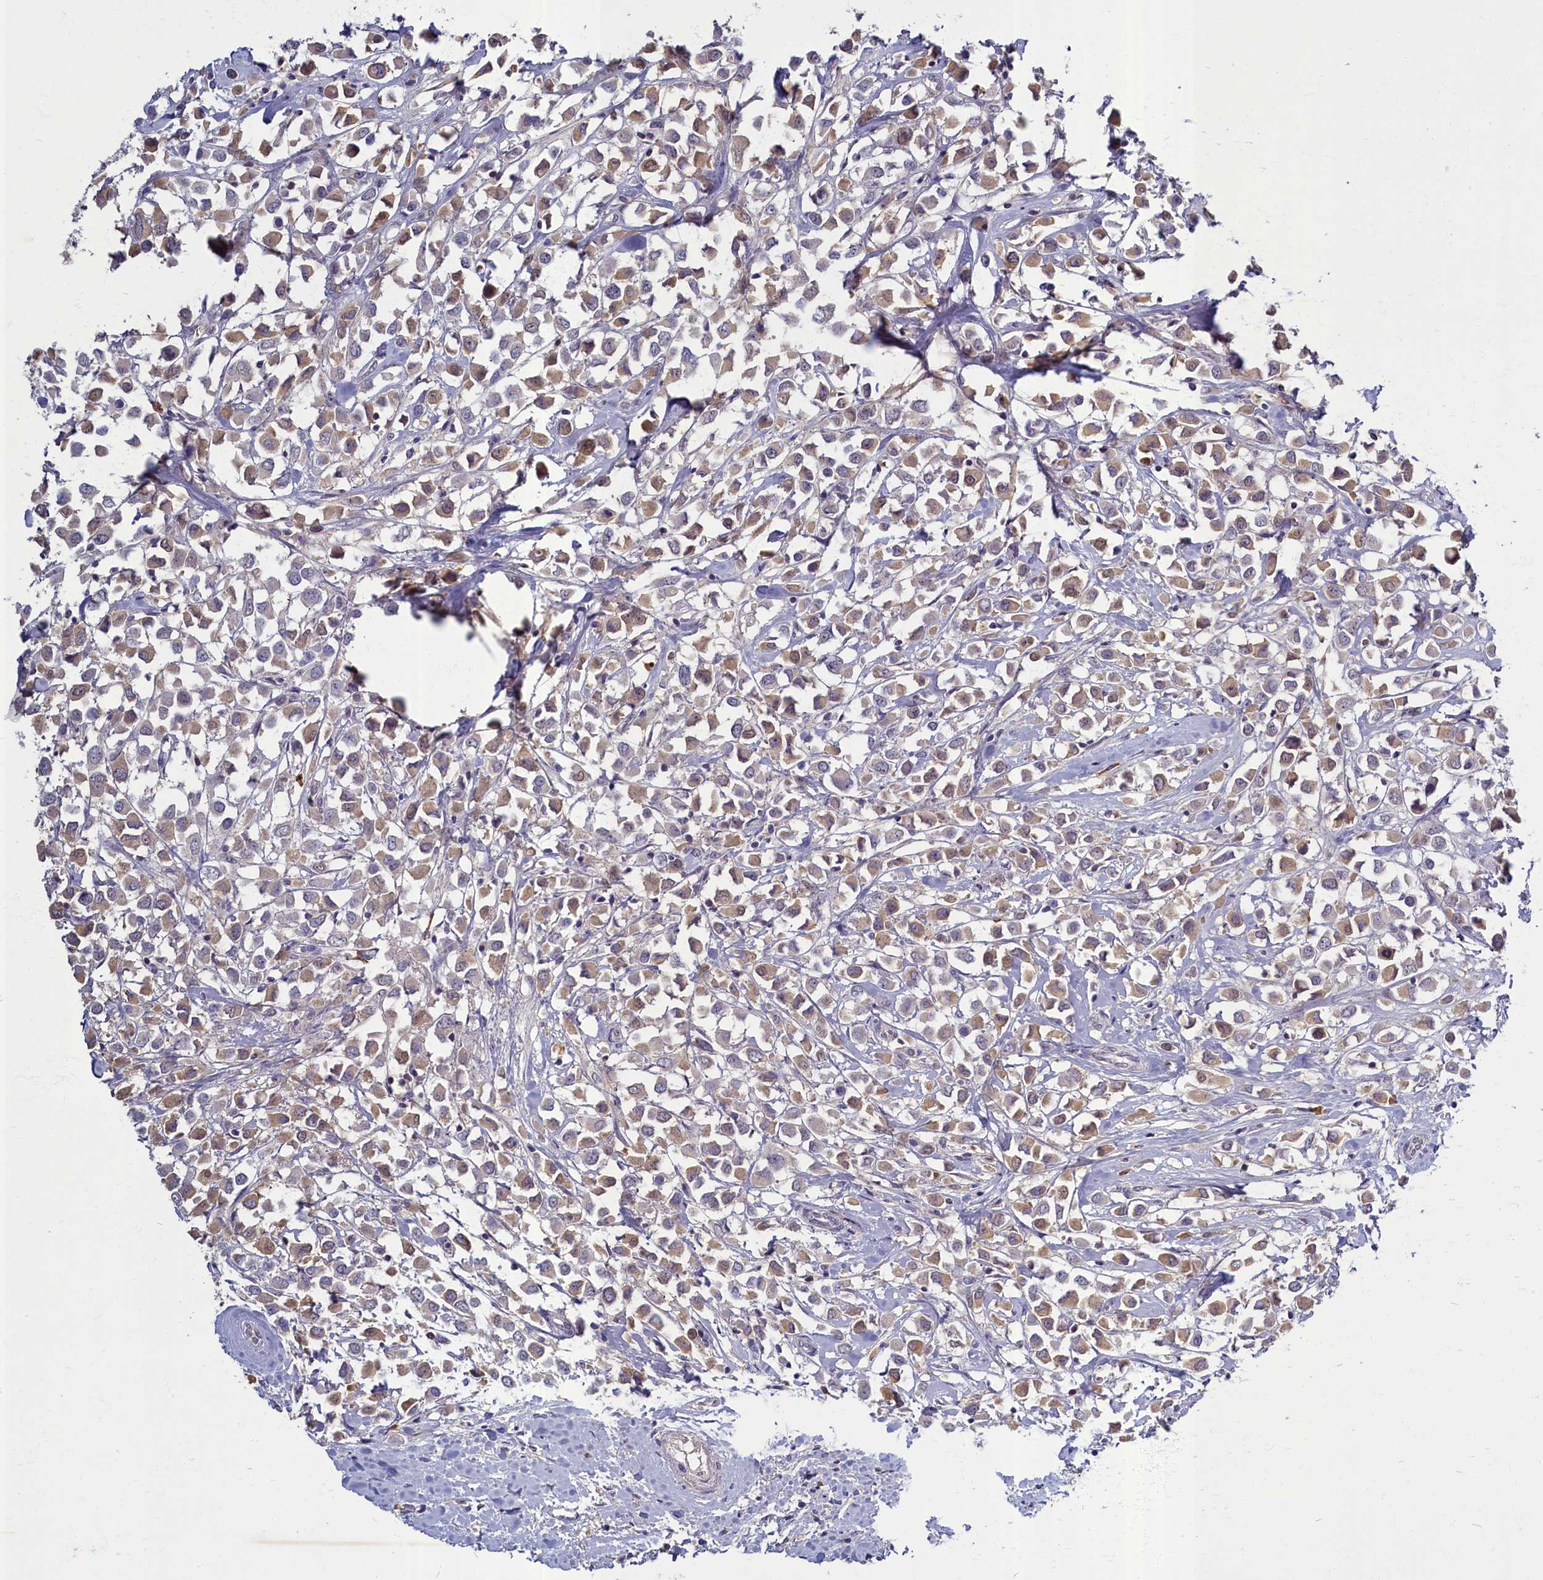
{"staining": {"intensity": "weak", "quantity": ">75%", "location": "cytoplasmic/membranous"}, "tissue": "breast cancer", "cell_type": "Tumor cells", "image_type": "cancer", "snomed": [{"axis": "morphology", "description": "Duct carcinoma"}, {"axis": "topography", "description": "Breast"}], "caption": "A brown stain highlights weak cytoplasmic/membranous staining of a protein in infiltrating ductal carcinoma (breast) tumor cells.", "gene": "SV2C", "patient": {"sex": "female", "age": 61}}